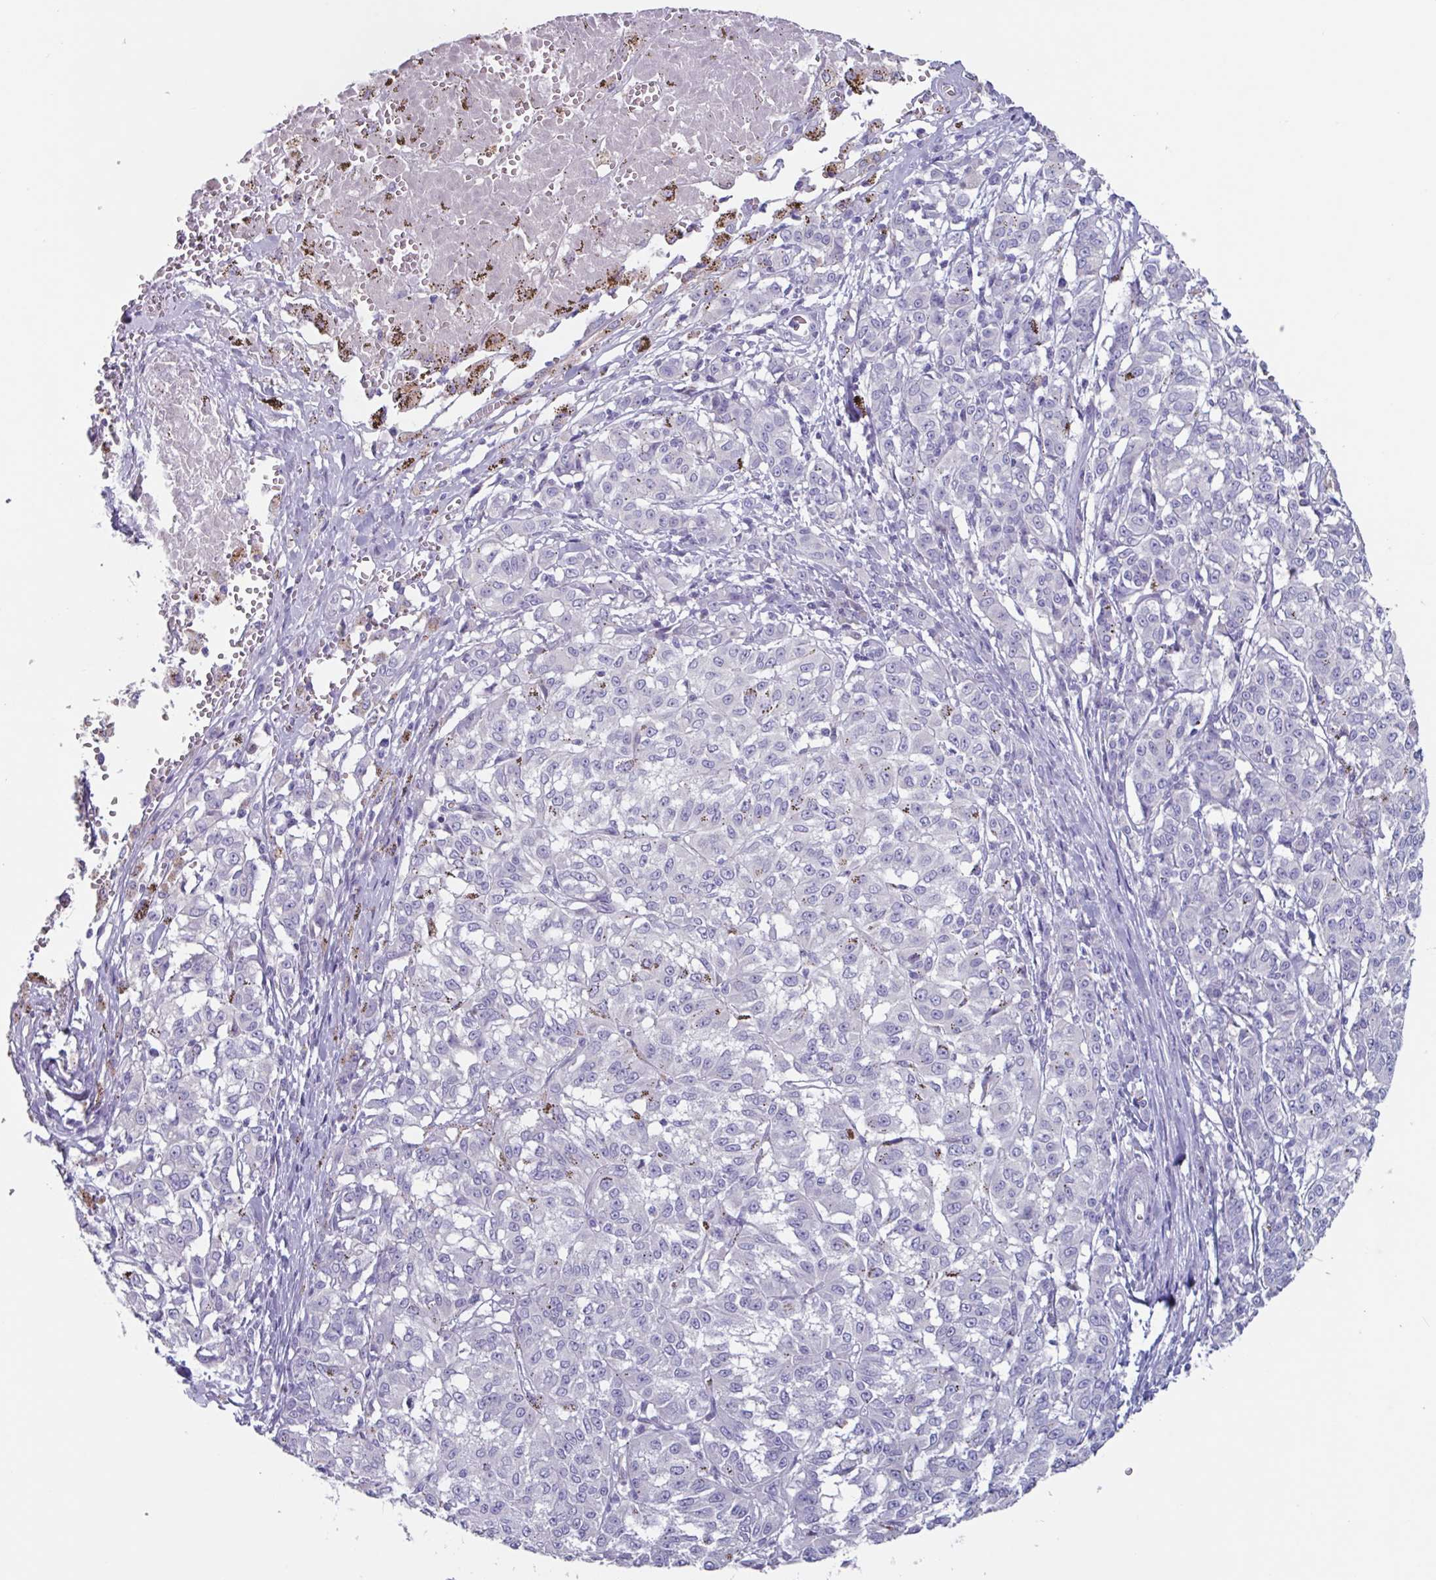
{"staining": {"intensity": "negative", "quantity": "none", "location": "none"}, "tissue": "melanoma", "cell_type": "Tumor cells", "image_type": "cancer", "snomed": [{"axis": "morphology", "description": "Malignant melanoma, NOS"}, {"axis": "topography", "description": "Skin"}], "caption": "Tumor cells show no significant expression in melanoma.", "gene": "OR2T10", "patient": {"sex": "female", "age": 72}}